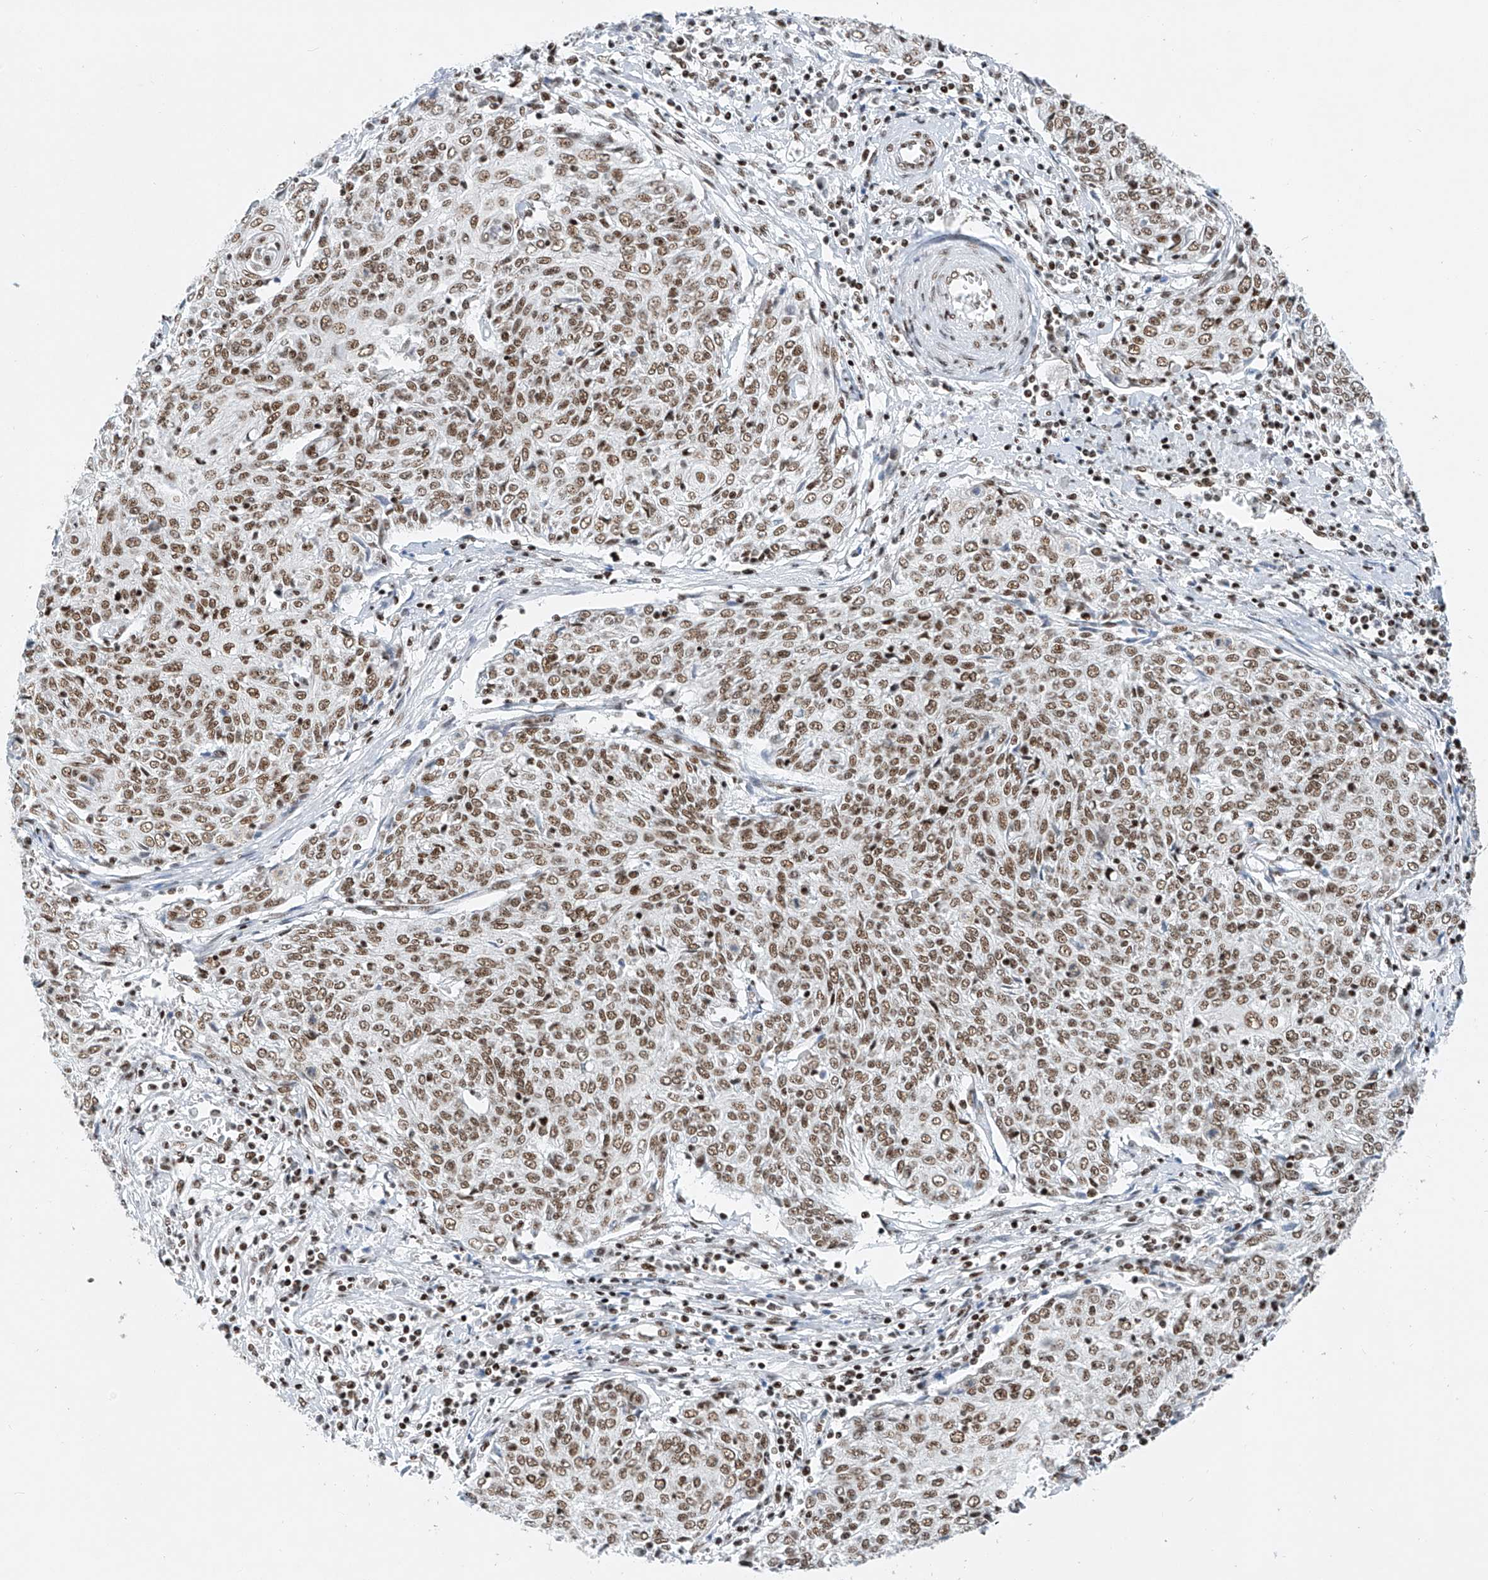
{"staining": {"intensity": "moderate", "quantity": ">75%", "location": "nuclear"}, "tissue": "cervical cancer", "cell_type": "Tumor cells", "image_type": "cancer", "snomed": [{"axis": "morphology", "description": "Squamous cell carcinoma, NOS"}, {"axis": "topography", "description": "Cervix"}], "caption": "An image showing moderate nuclear staining in about >75% of tumor cells in cervical cancer, as visualized by brown immunohistochemical staining.", "gene": "TAF4", "patient": {"sex": "female", "age": 48}}